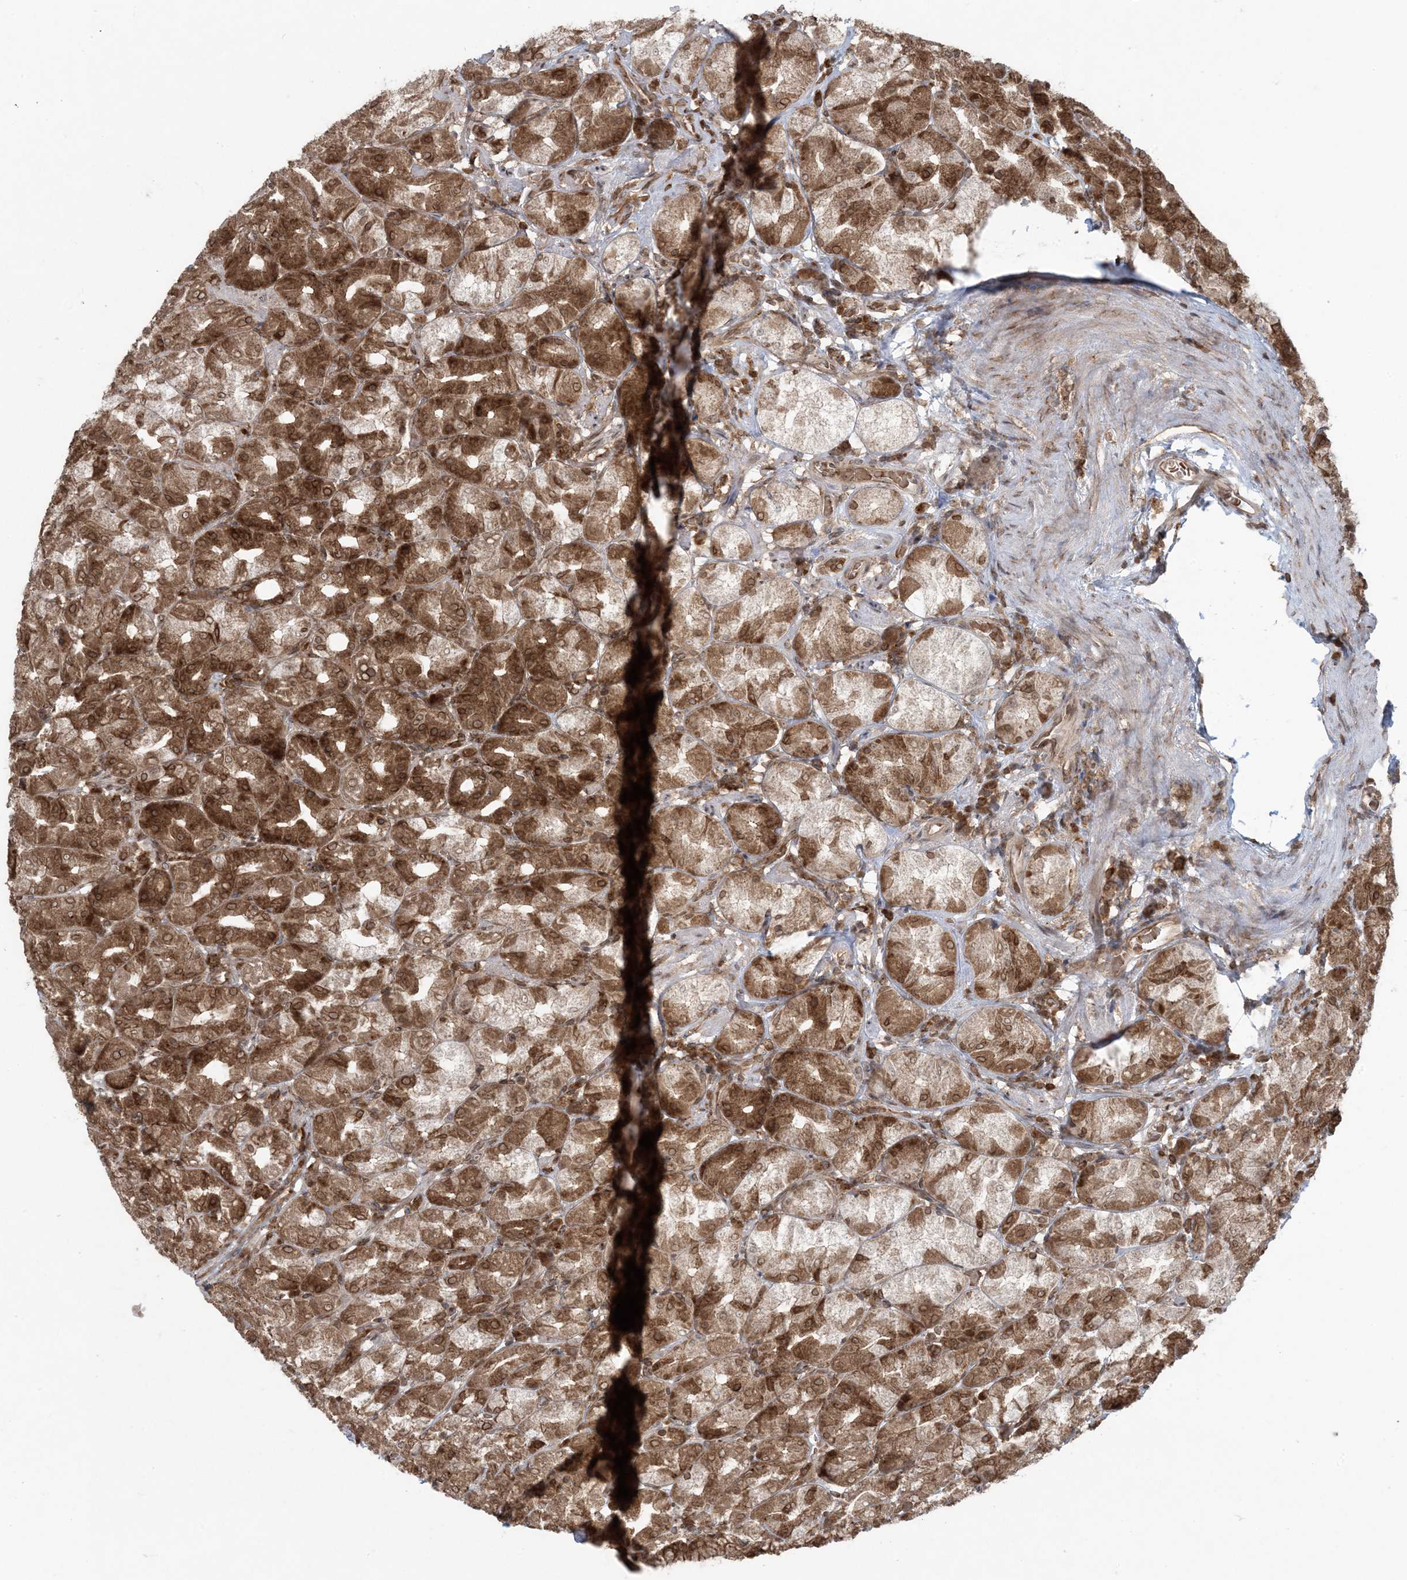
{"staining": {"intensity": "moderate", "quantity": ">75%", "location": "cytoplasmic/membranous,nuclear"}, "tissue": "stomach", "cell_type": "Glandular cells", "image_type": "normal", "snomed": [{"axis": "morphology", "description": "Normal tissue, NOS"}, {"axis": "topography", "description": "Stomach, upper"}], "caption": "Glandular cells reveal moderate cytoplasmic/membranous,nuclear positivity in about >75% of cells in normal stomach. The staining was performed using DAB to visualize the protein expression in brown, while the nuclei were stained in blue with hematoxylin (Magnification: 20x).", "gene": "DDX19B", "patient": {"sex": "male", "age": 68}}